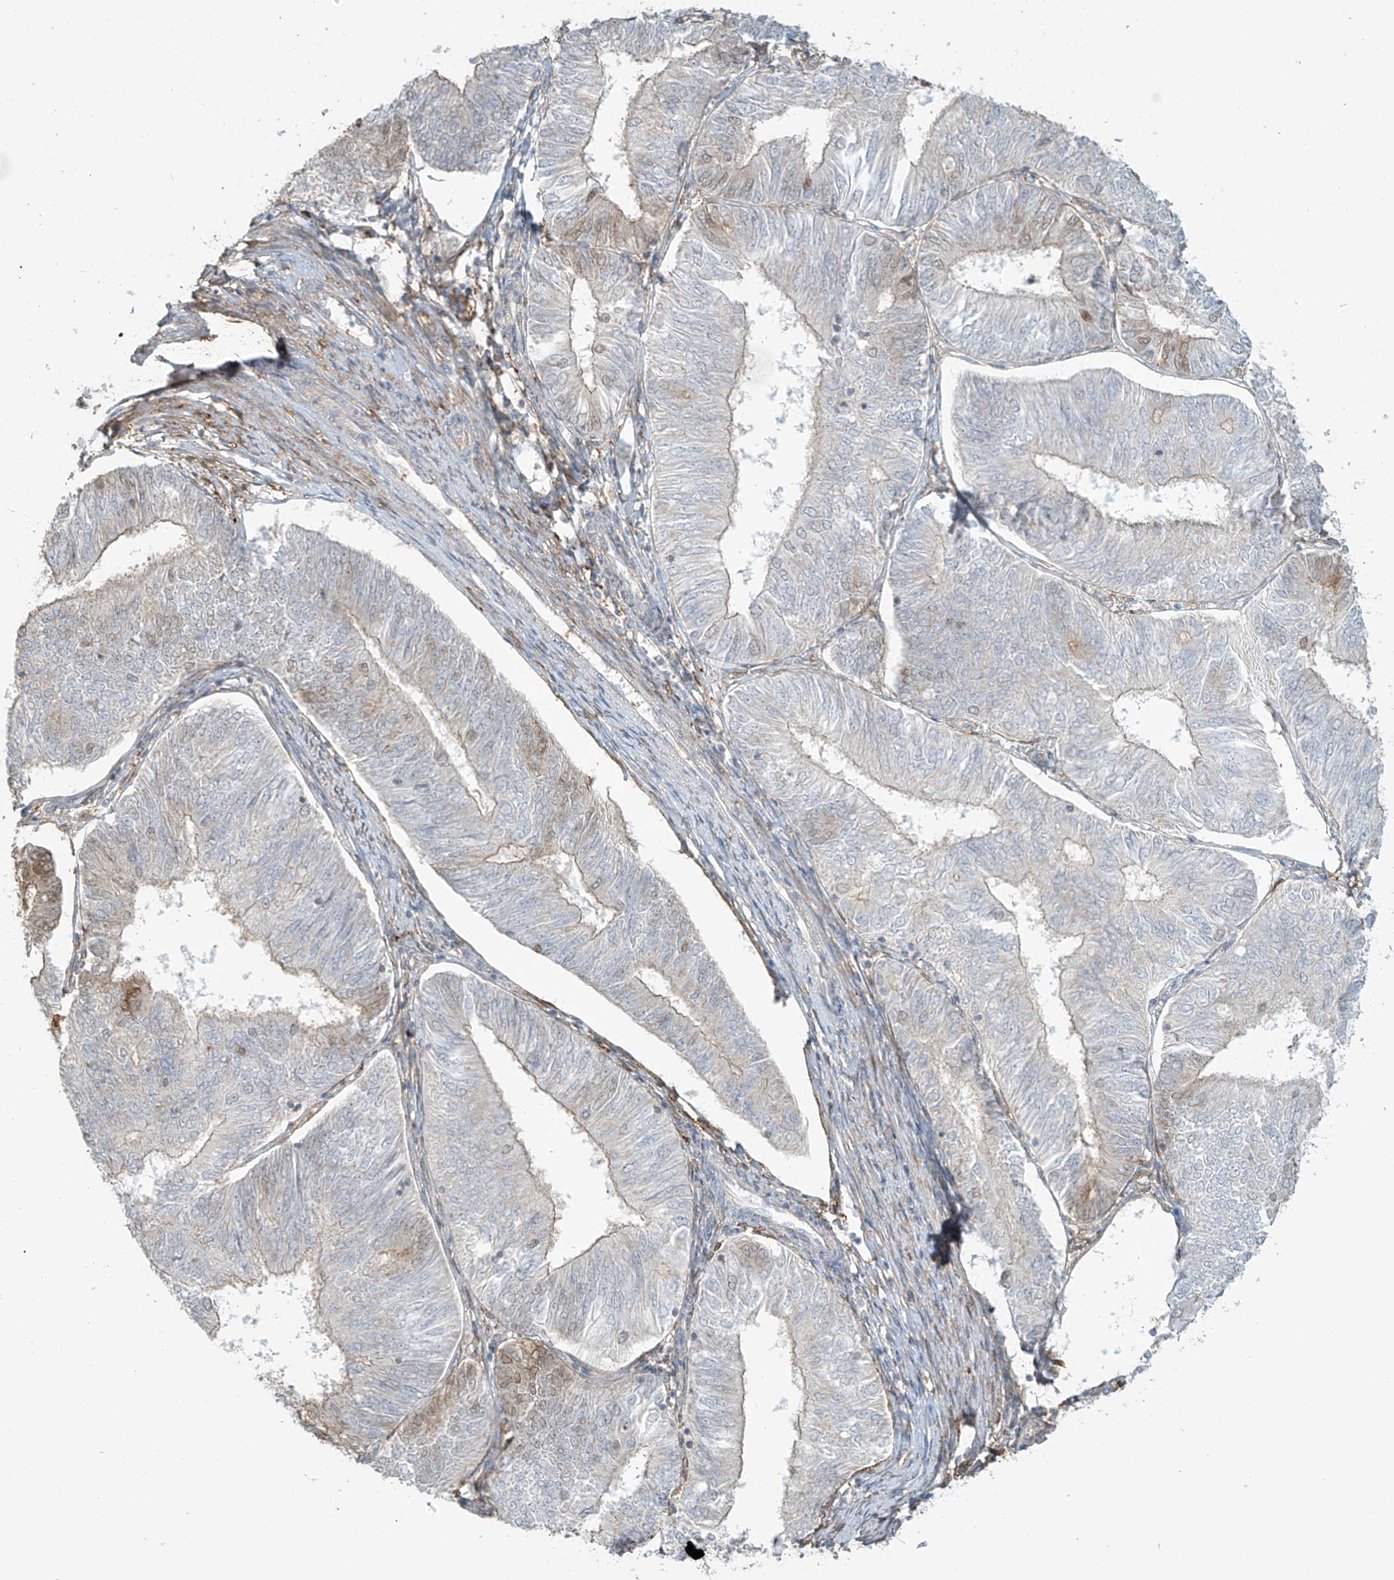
{"staining": {"intensity": "weak", "quantity": "<25%", "location": "cytoplasmic/membranous"}, "tissue": "endometrial cancer", "cell_type": "Tumor cells", "image_type": "cancer", "snomed": [{"axis": "morphology", "description": "Adenocarcinoma, NOS"}, {"axis": "topography", "description": "Endometrium"}], "caption": "Immunohistochemical staining of human endometrial adenocarcinoma demonstrates no significant expression in tumor cells.", "gene": "TAGAP", "patient": {"sex": "female", "age": 58}}